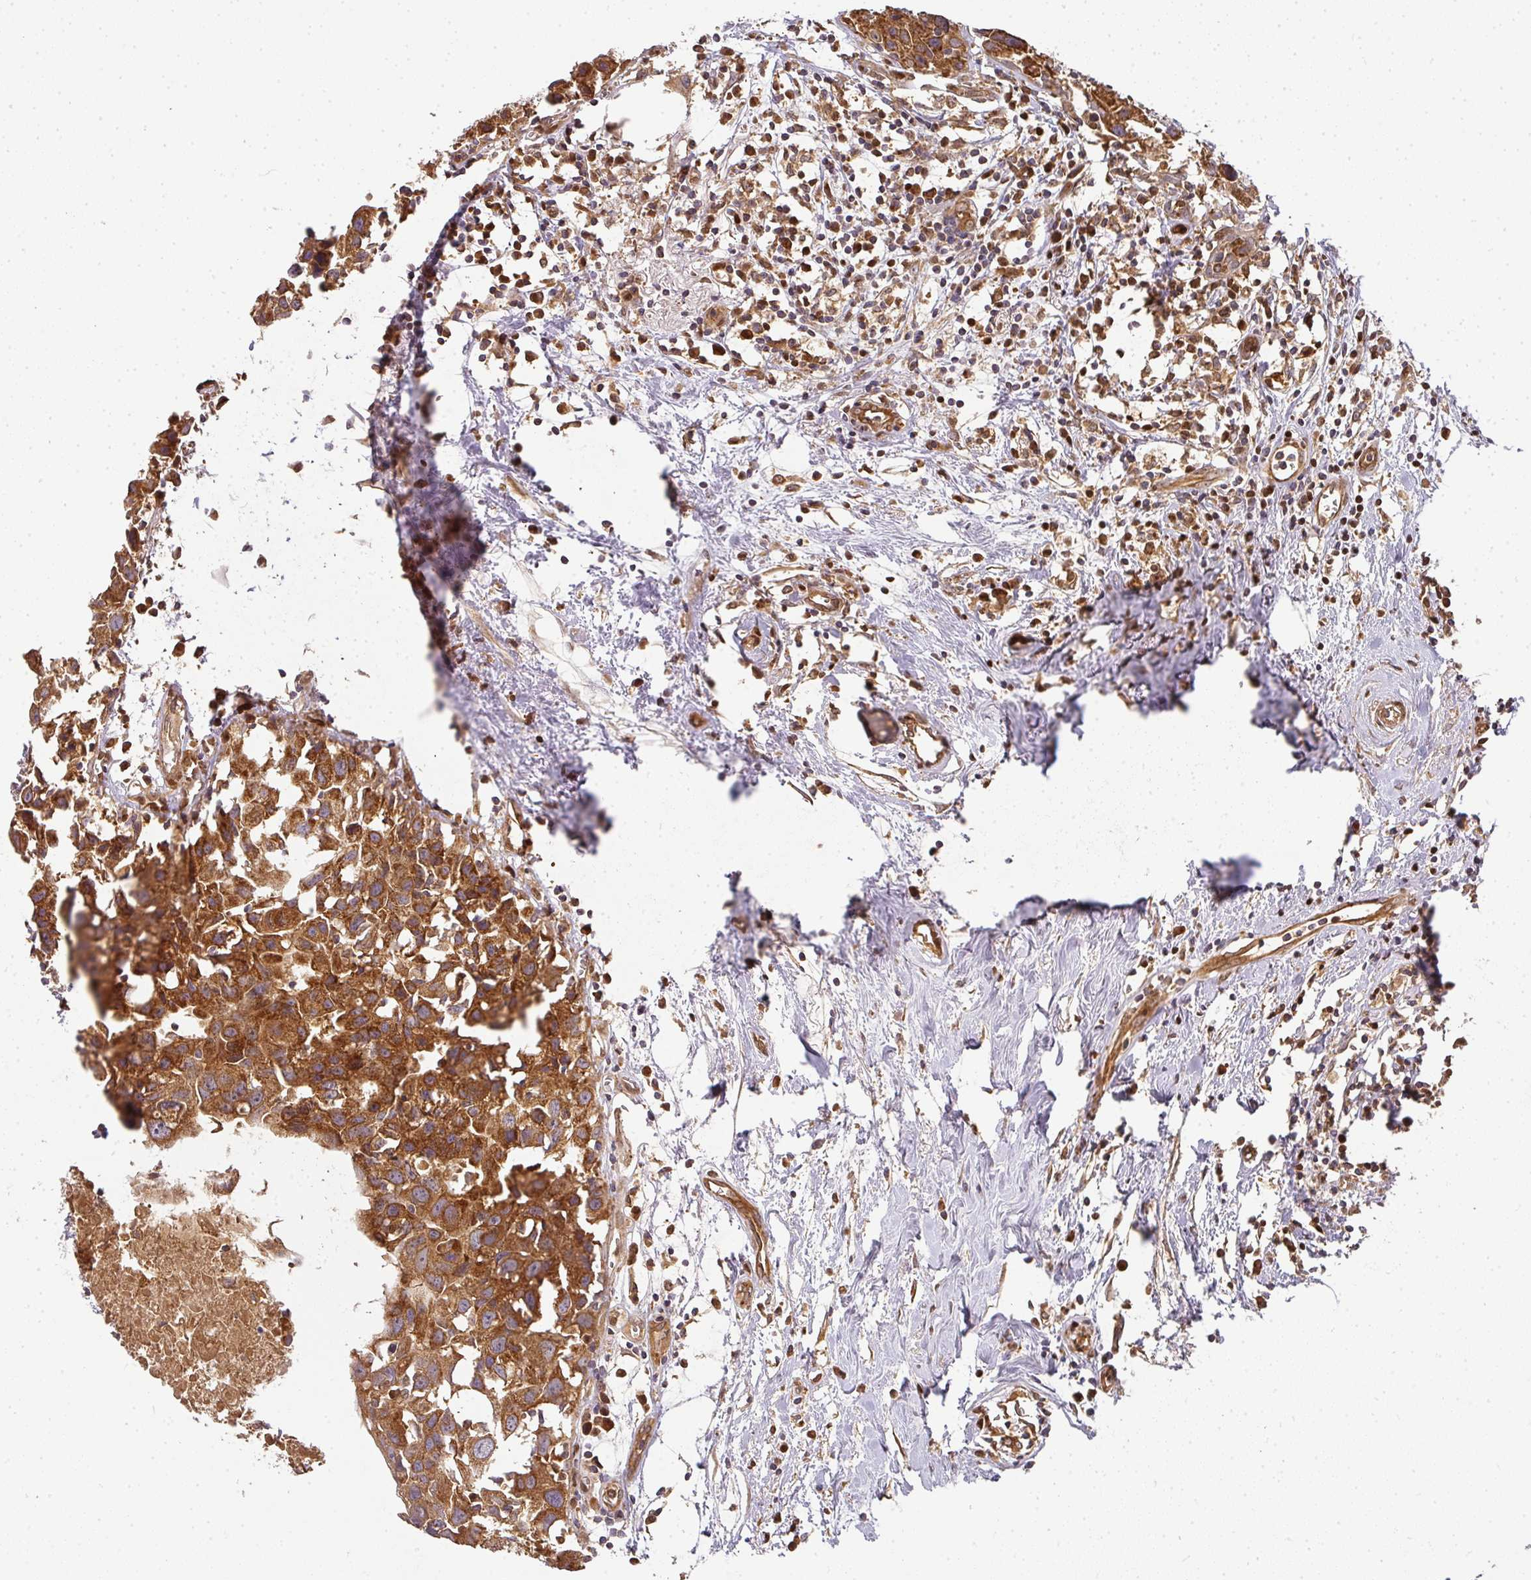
{"staining": {"intensity": "strong", "quantity": ">75%", "location": "cytoplasmic/membranous"}, "tissue": "breast cancer", "cell_type": "Tumor cells", "image_type": "cancer", "snomed": [{"axis": "morphology", "description": "Carcinoma, NOS"}, {"axis": "topography", "description": "Breast"}], "caption": "Immunohistochemistry (IHC) (DAB (3,3'-diaminobenzidine)) staining of breast cancer (carcinoma) displays strong cytoplasmic/membranous protein staining in approximately >75% of tumor cells.", "gene": "MALSU1", "patient": {"sex": "female", "age": 60}}